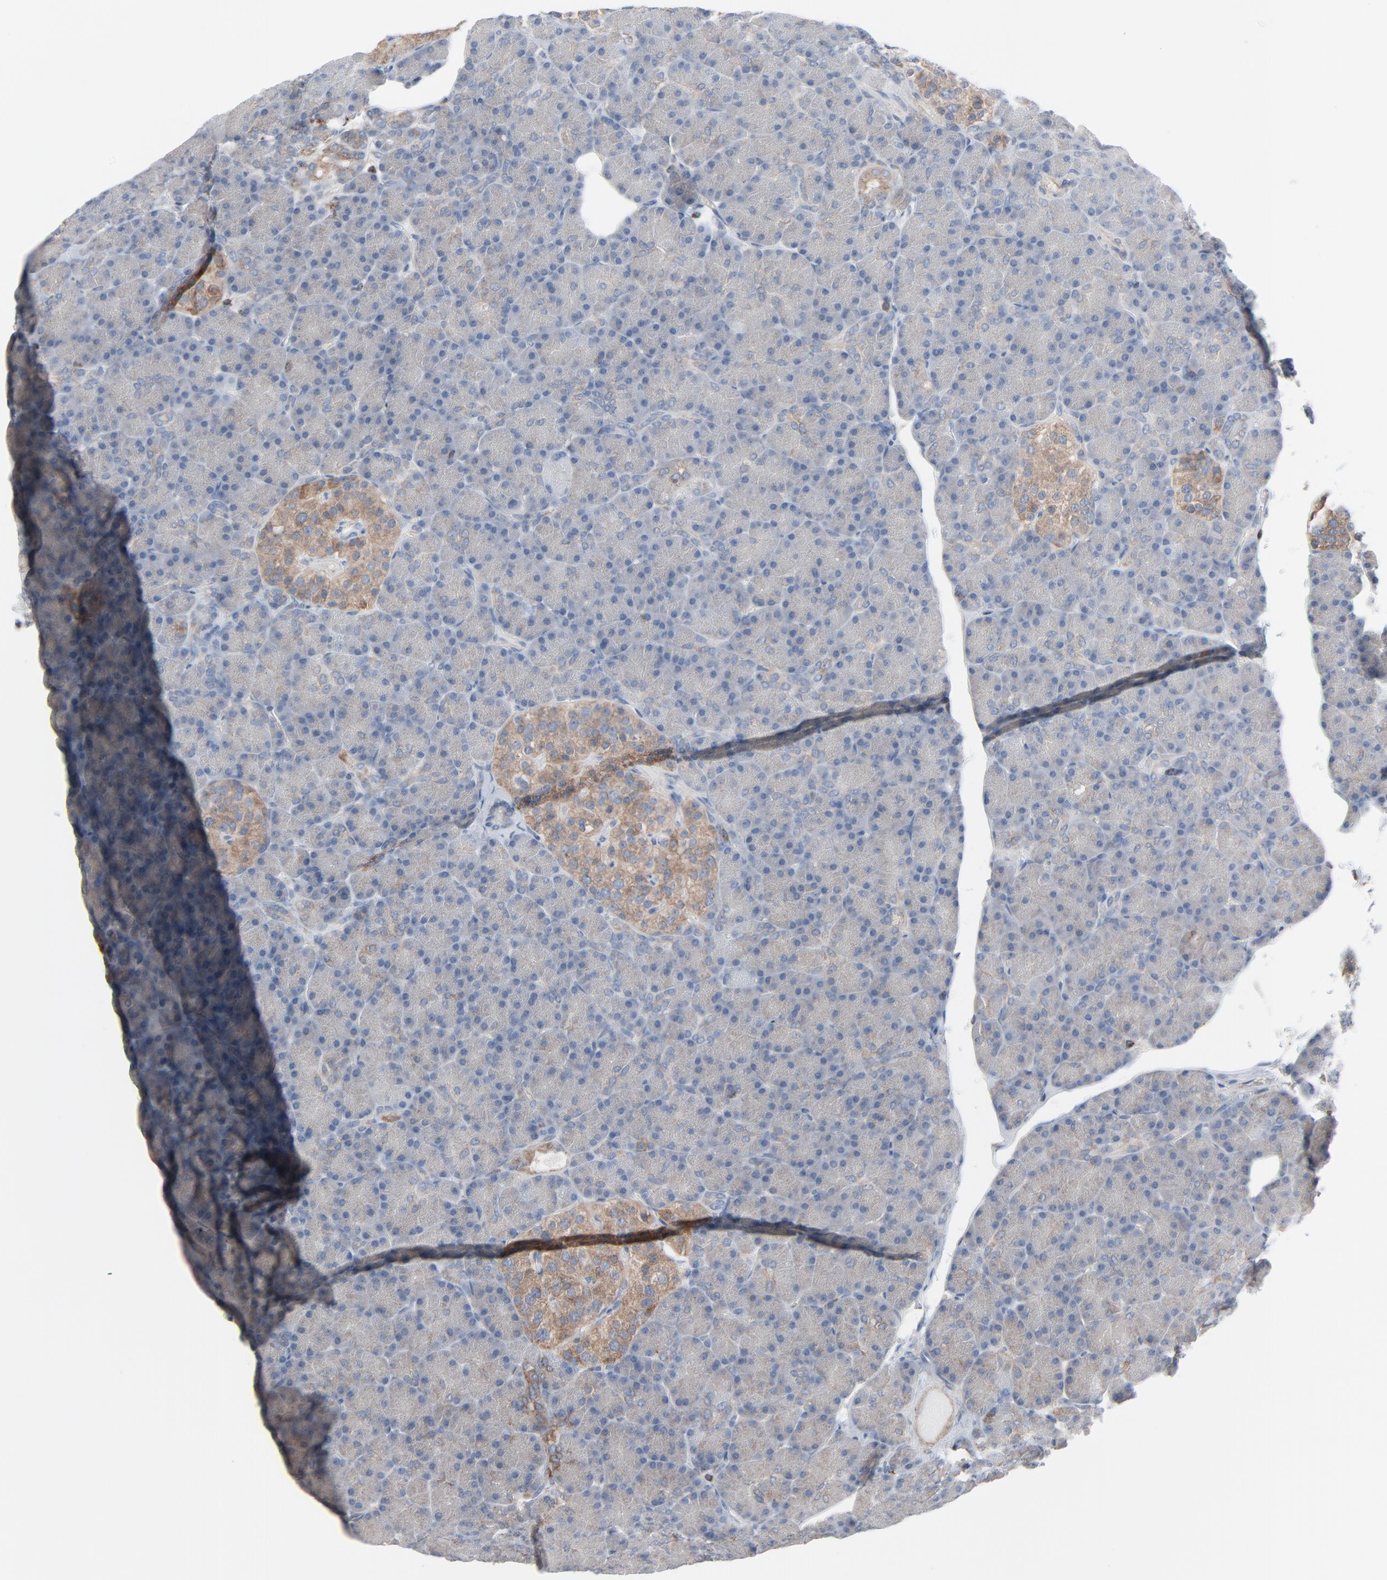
{"staining": {"intensity": "negative", "quantity": "none", "location": "none"}, "tissue": "pancreas", "cell_type": "Exocrine glandular cells", "image_type": "normal", "snomed": [{"axis": "morphology", "description": "Normal tissue, NOS"}, {"axis": "topography", "description": "Pancreas"}], "caption": "This is a photomicrograph of immunohistochemistry (IHC) staining of unremarkable pancreas, which shows no expression in exocrine glandular cells.", "gene": "OPTN", "patient": {"sex": "female", "age": 43}}